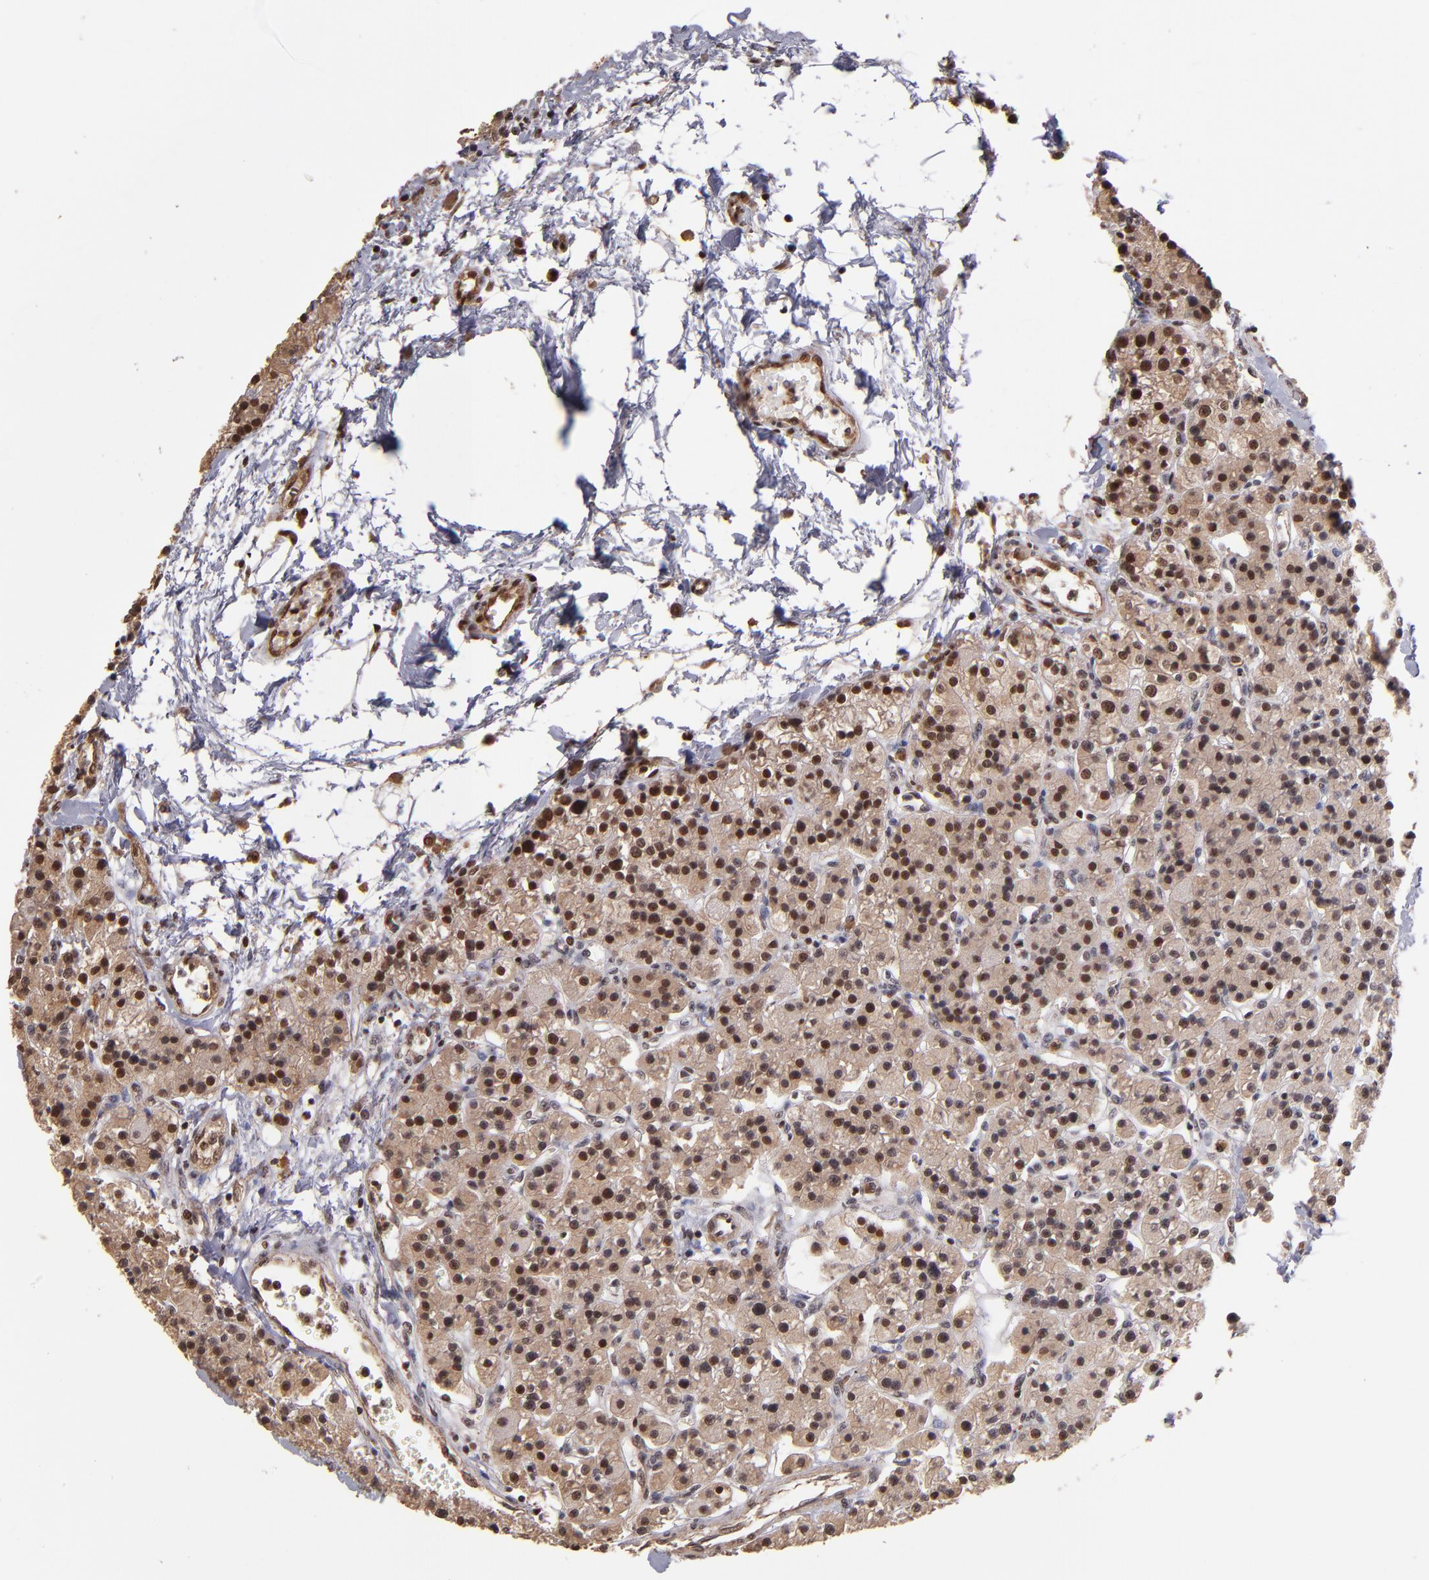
{"staining": {"intensity": "strong", "quantity": ">75%", "location": "cytoplasmic/membranous,nuclear"}, "tissue": "parathyroid gland", "cell_type": "Glandular cells", "image_type": "normal", "snomed": [{"axis": "morphology", "description": "Normal tissue, NOS"}, {"axis": "topography", "description": "Parathyroid gland"}], "caption": "Brown immunohistochemical staining in normal parathyroid gland reveals strong cytoplasmic/membranous,nuclear positivity in approximately >75% of glandular cells.", "gene": "TERF2", "patient": {"sex": "female", "age": 58}}